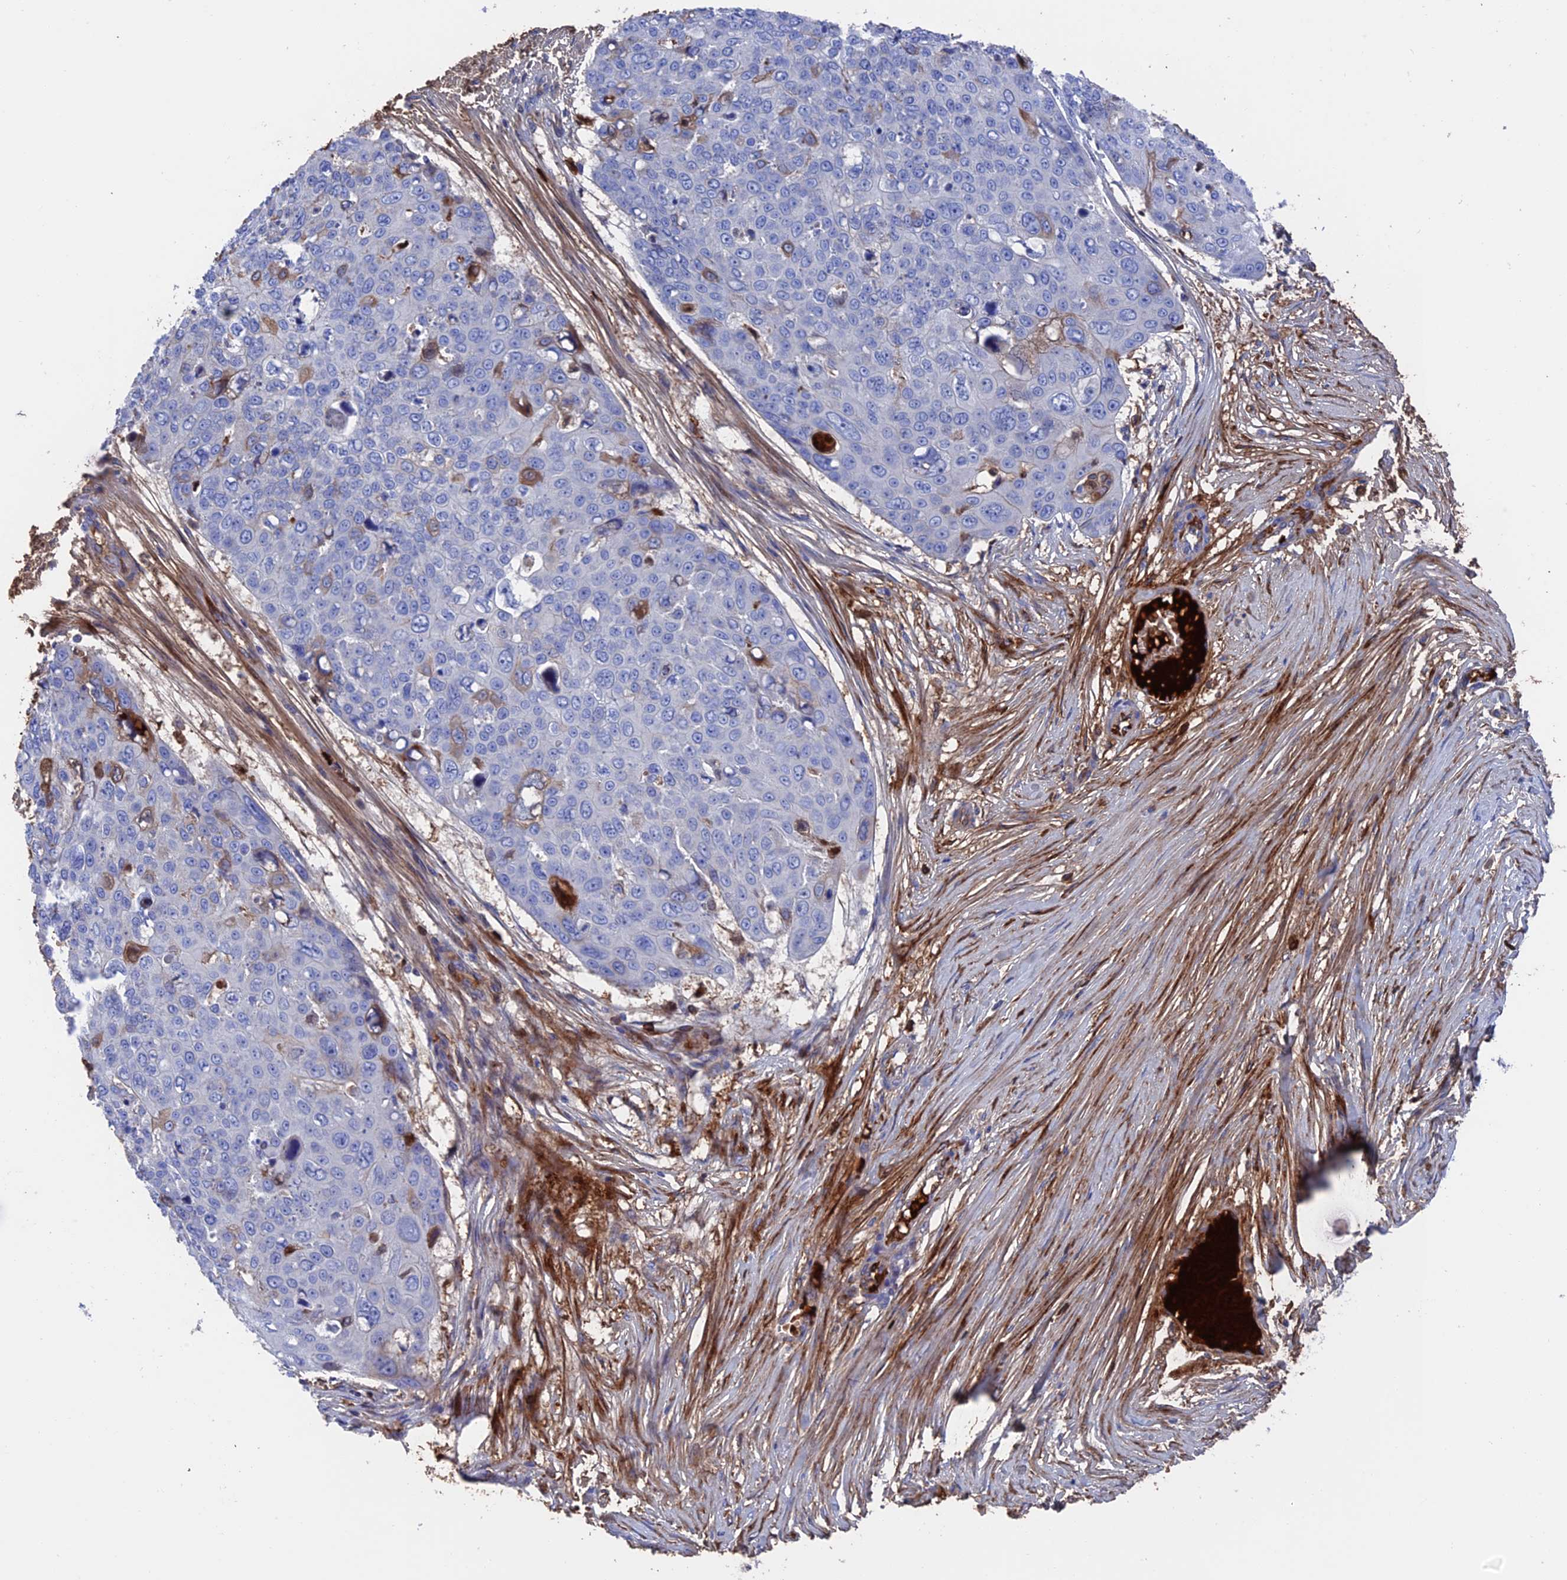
{"staining": {"intensity": "negative", "quantity": "none", "location": "none"}, "tissue": "skin cancer", "cell_type": "Tumor cells", "image_type": "cancer", "snomed": [{"axis": "morphology", "description": "Squamous cell carcinoma, NOS"}, {"axis": "topography", "description": "Skin"}], "caption": "High power microscopy micrograph of an immunohistochemistry micrograph of skin squamous cell carcinoma, revealing no significant positivity in tumor cells.", "gene": "HPF1", "patient": {"sex": "male", "age": 71}}